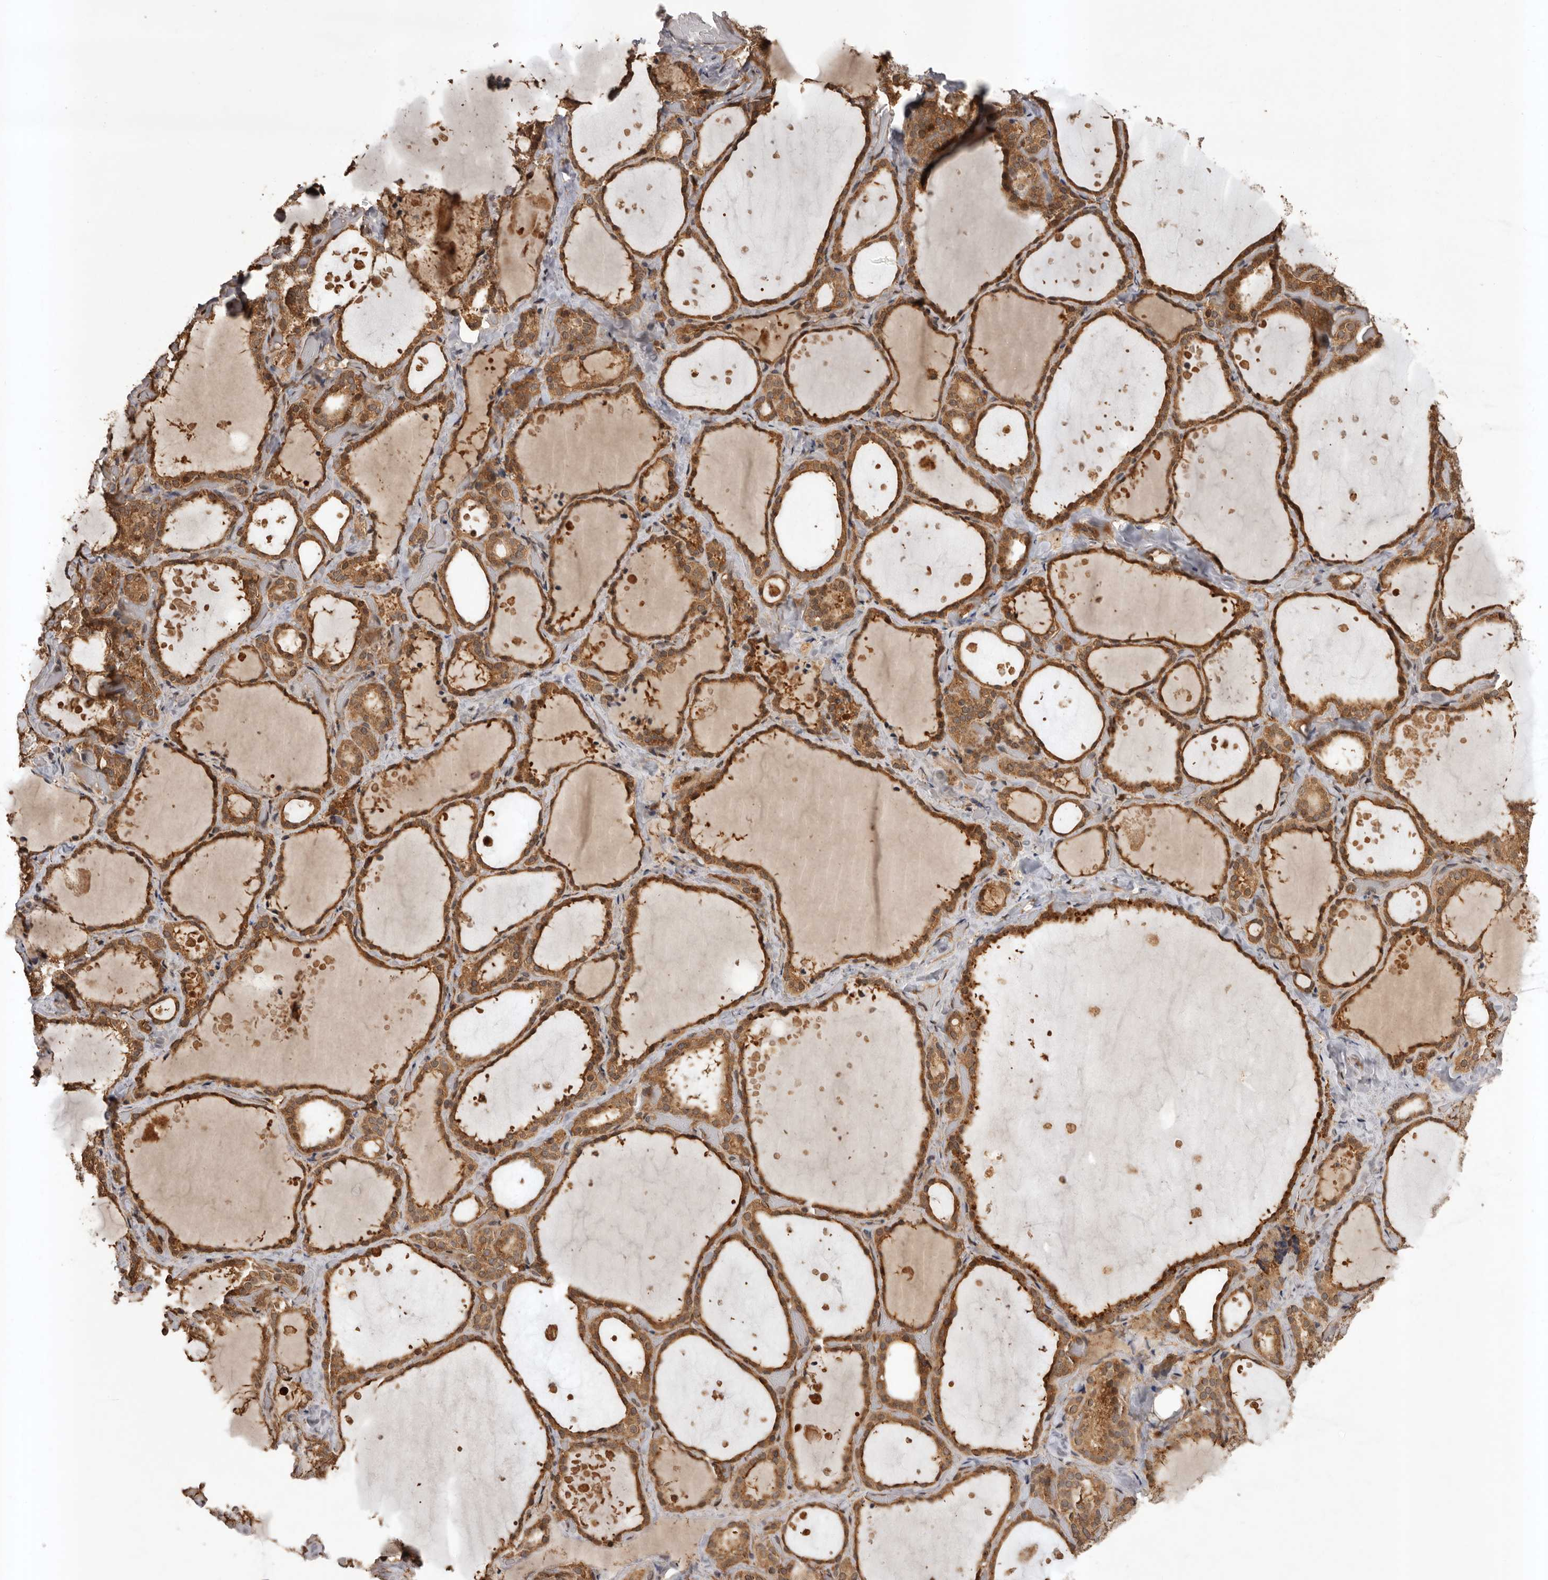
{"staining": {"intensity": "strong", "quantity": ">75%", "location": "cytoplasmic/membranous"}, "tissue": "thyroid gland", "cell_type": "Glandular cells", "image_type": "normal", "snomed": [{"axis": "morphology", "description": "Normal tissue, NOS"}, {"axis": "topography", "description": "Thyroid gland"}], "caption": "Brown immunohistochemical staining in unremarkable thyroid gland exhibits strong cytoplasmic/membranous expression in about >75% of glandular cells. (DAB (3,3'-diaminobenzidine) IHC with brightfield microscopy, high magnification).", "gene": "SLC22A3", "patient": {"sex": "female", "age": 44}}